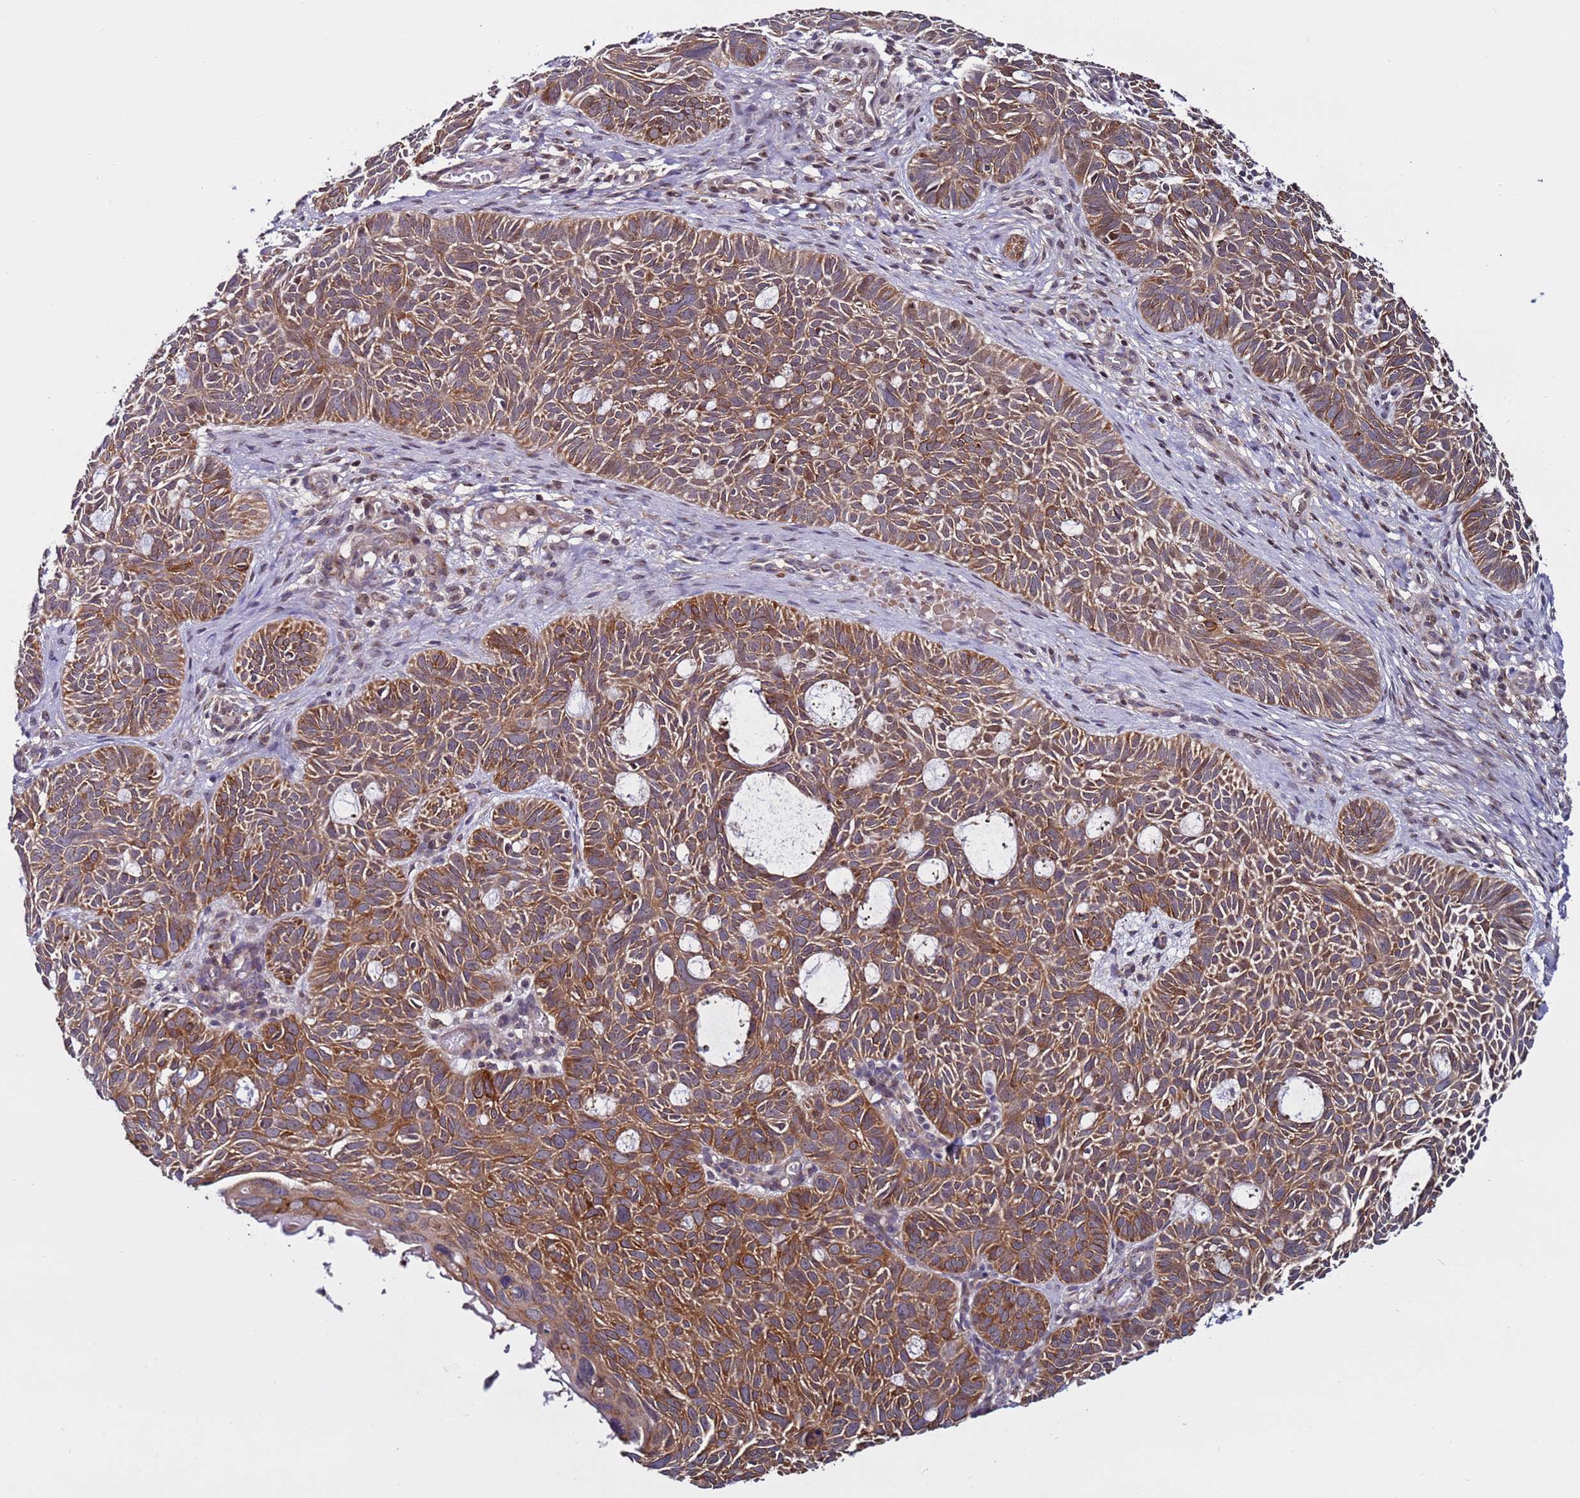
{"staining": {"intensity": "moderate", "quantity": ">75%", "location": "cytoplasmic/membranous"}, "tissue": "skin cancer", "cell_type": "Tumor cells", "image_type": "cancer", "snomed": [{"axis": "morphology", "description": "Basal cell carcinoma"}, {"axis": "topography", "description": "Skin"}], "caption": "High-power microscopy captured an immunohistochemistry (IHC) image of skin cancer (basal cell carcinoma), revealing moderate cytoplasmic/membranous staining in approximately >75% of tumor cells.", "gene": "TMEM176B", "patient": {"sex": "male", "age": 69}}